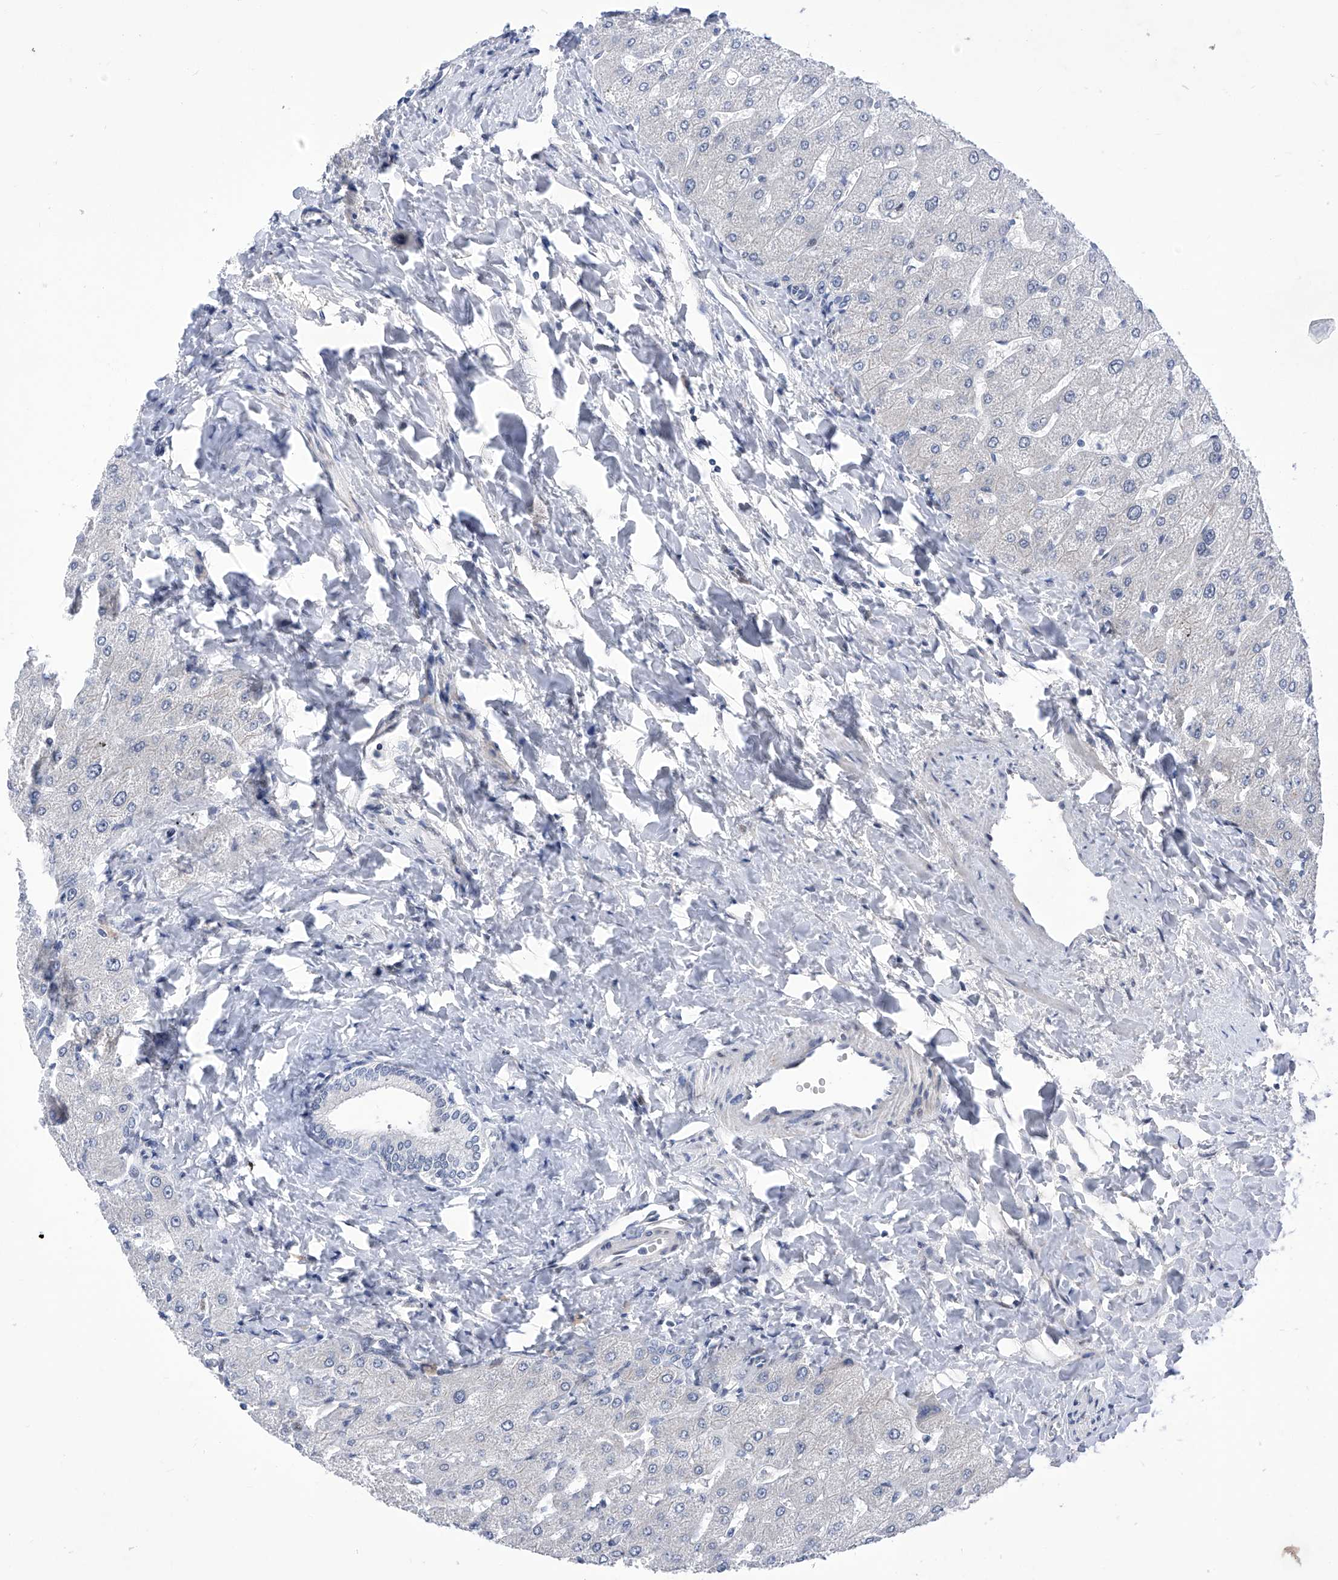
{"staining": {"intensity": "negative", "quantity": "none", "location": "none"}, "tissue": "liver", "cell_type": "Cholangiocytes", "image_type": "normal", "snomed": [{"axis": "morphology", "description": "Normal tissue, NOS"}, {"axis": "topography", "description": "Liver"}], "caption": "DAB (3,3'-diaminobenzidine) immunohistochemical staining of normal human liver shows no significant staining in cholangiocytes.", "gene": "NUFIP1", "patient": {"sex": "male", "age": 55}}